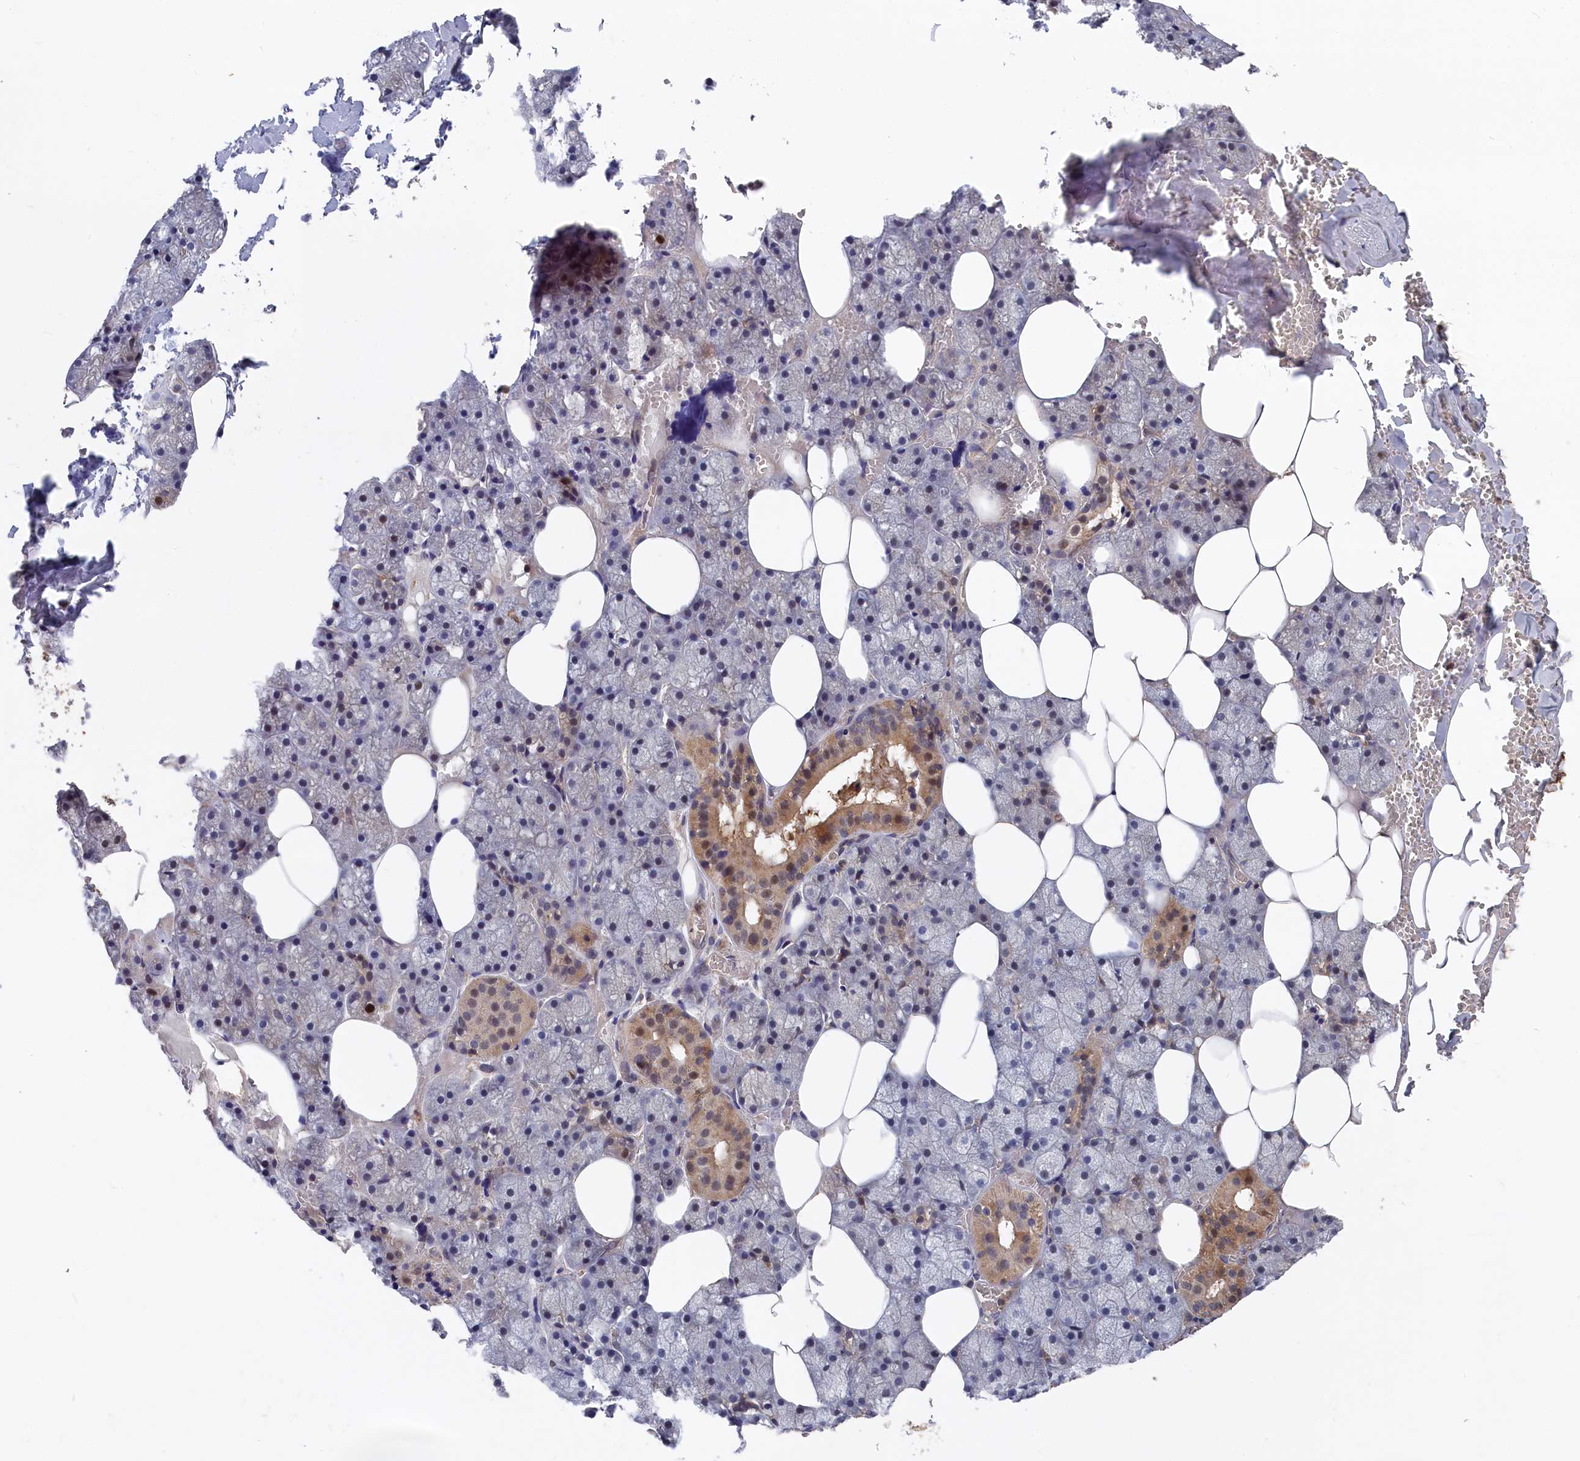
{"staining": {"intensity": "moderate", "quantity": "<25%", "location": "cytoplasmic/membranous"}, "tissue": "salivary gland", "cell_type": "Glandular cells", "image_type": "normal", "snomed": [{"axis": "morphology", "description": "Normal tissue, NOS"}, {"axis": "topography", "description": "Salivary gland"}], "caption": "The immunohistochemical stain shows moderate cytoplasmic/membranous staining in glandular cells of normal salivary gland. Using DAB (brown) and hematoxylin (blue) stains, captured at high magnification using brightfield microscopy.", "gene": "RMI2", "patient": {"sex": "male", "age": 62}}